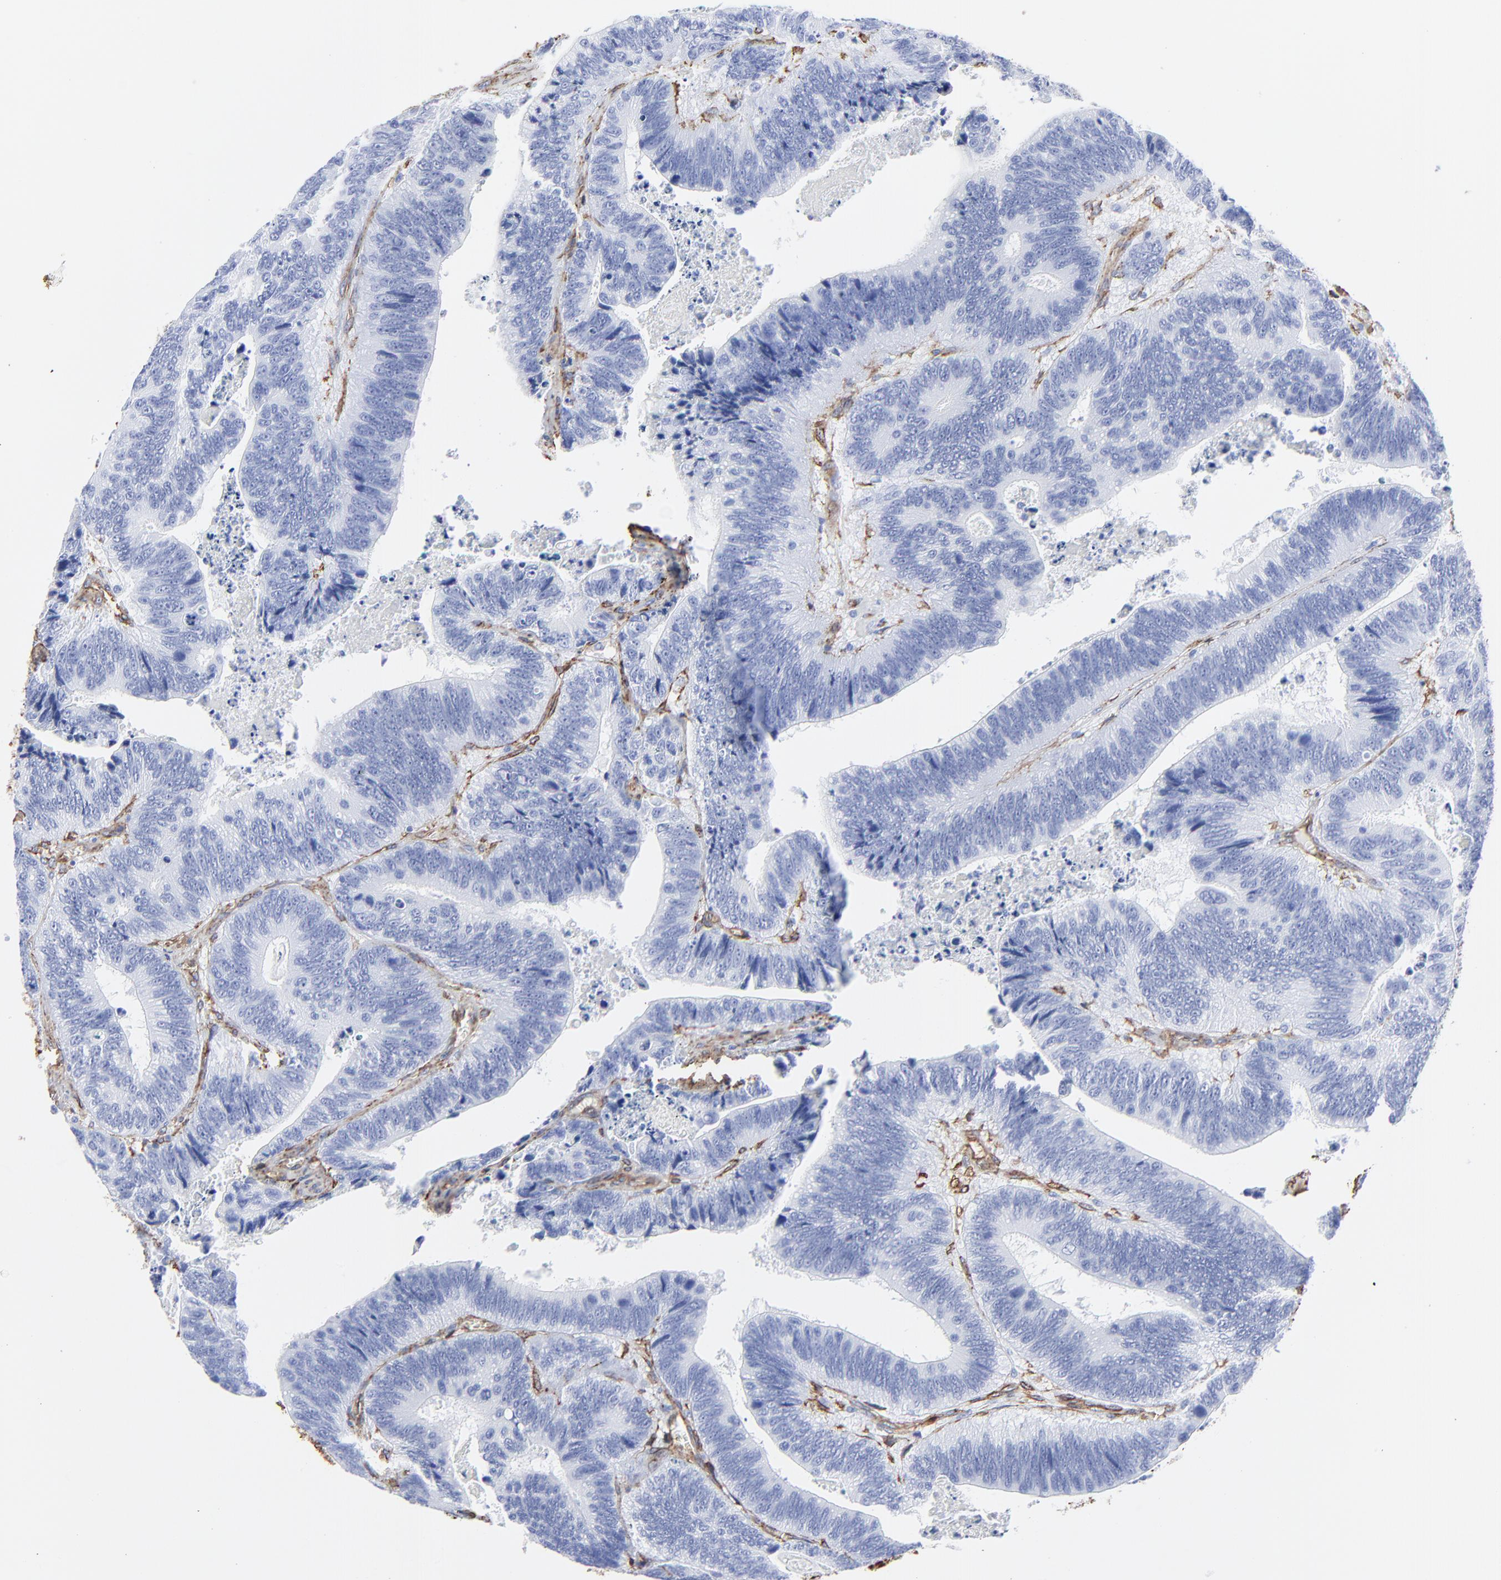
{"staining": {"intensity": "negative", "quantity": "none", "location": "none"}, "tissue": "colorectal cancer", "cell_type": "Tumor cells", "image_type": "cancer", "snomed": [{"axis": "morphology", "description": "Adenocarcinoma, NOS"}, {"axis": "topography", "description": "Colon"}], "caption": "A high-resolution histopathology image shows IHC staining of colorectal adenocarcinoma, which shows no significant positivity in tumor cells. The staining is performed using DAB (3,3'-diaminobenzidine) brown chromogen with nuclei counter-stained in using hematoxylin.", "gene": "CAV1", "patient": {"sex": "male", "age": 72}}